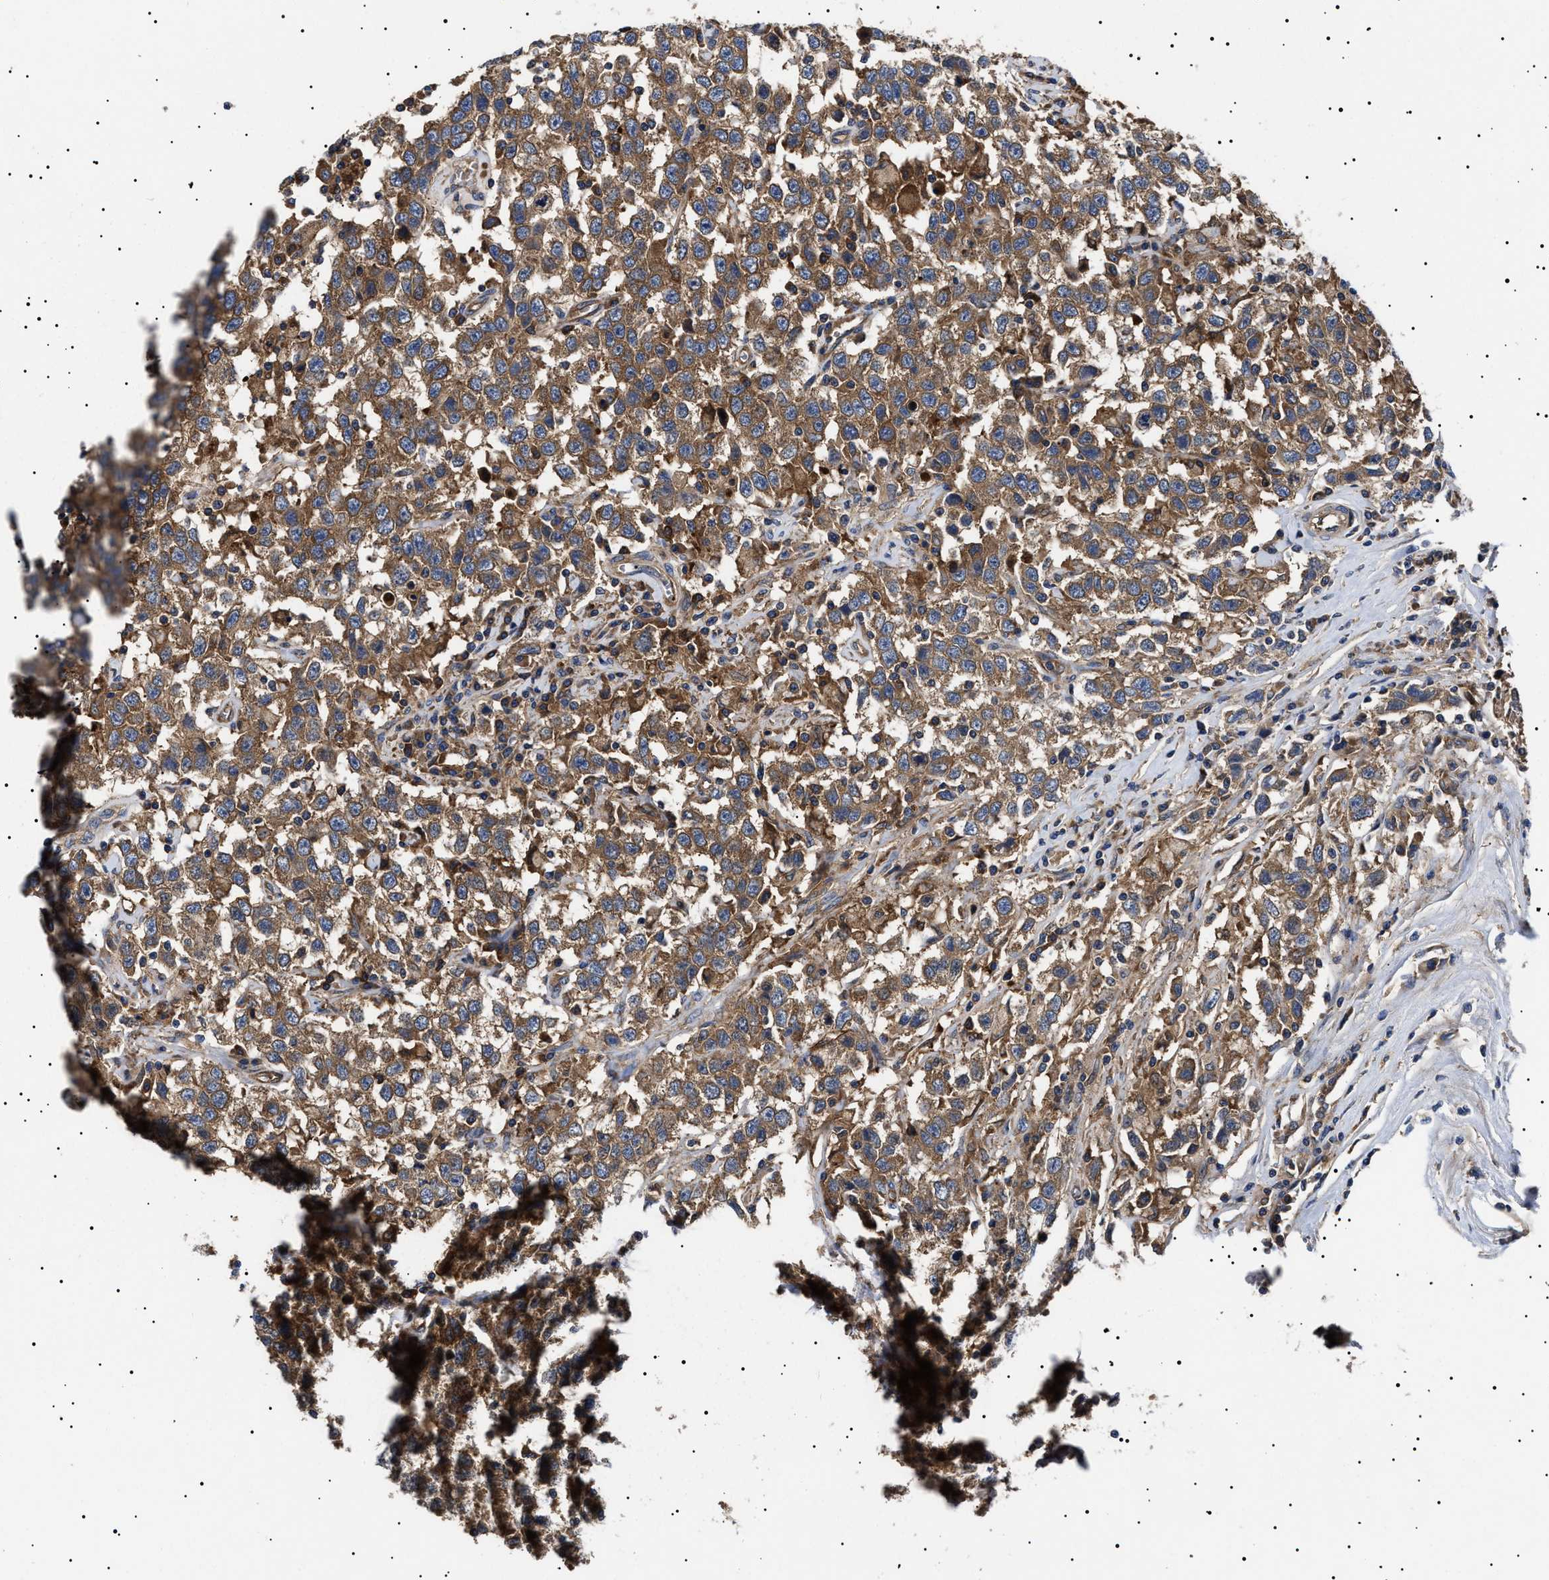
{"staining": {"intensity": "moderate", "quantity": ">75%", "location": "cytoplasmic/membranous"}, "tissue": "testis cancer", "cell_type": "Tumor cells", "image_type": "cancer", "snomed": [{"axis": "morphology", "description": "Seminoma, NOS"}, {"axis": "topography", "description": "Testis"}], "caption": "Protein staining of testis seminoma tissue exhibits moderate cytoplasmic/membranous positivity in about >75% of tumor cells.", "gene": "TPP2", "patient": {"sex": "male", "age": 41}}